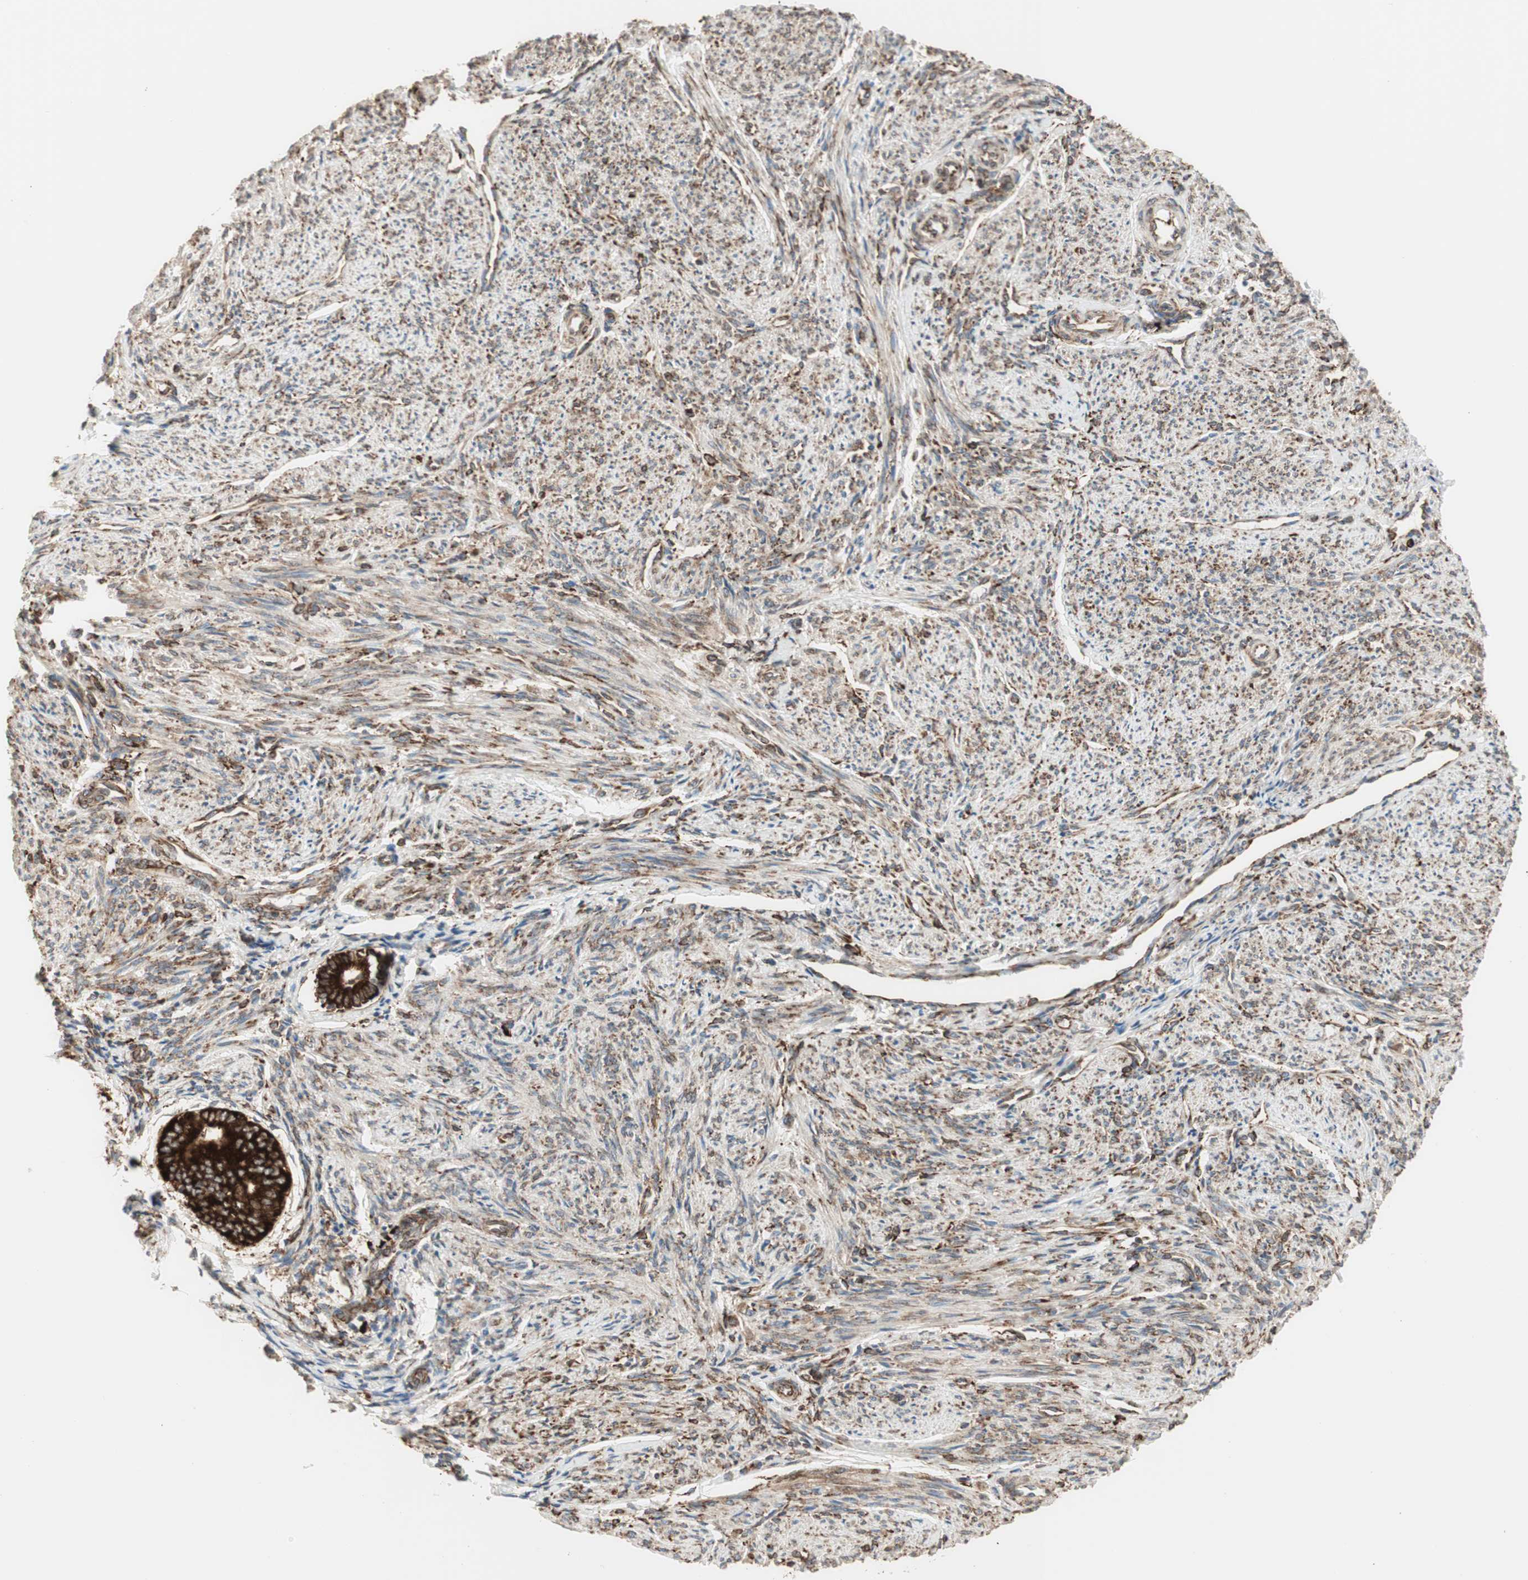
{"staining": {"intensity": "strong", "quantity": ">75%", "location": "cytoplasmic/membranous"}, "tissue": "smooth muscle", "cell_type": "Smooth muscle cells", "image_type": "normal", "snomed": [{"axis": "morphology", "description": "Normal tissue, NOS"}, {"axis": "topography", "description": "Smooth muscle"}], "caption": "Normal smooth muscle shows strong cytoplasmic/membranous staining in about >75% of smooth muscle cells, visualized by immunohistochemistry. (DAB (3,3'-diaminobenzidine) IHC with brightfield microscopy, high magnification).", "gene": "RRBP1", "patient": {"sex": "female", "age": 65}}